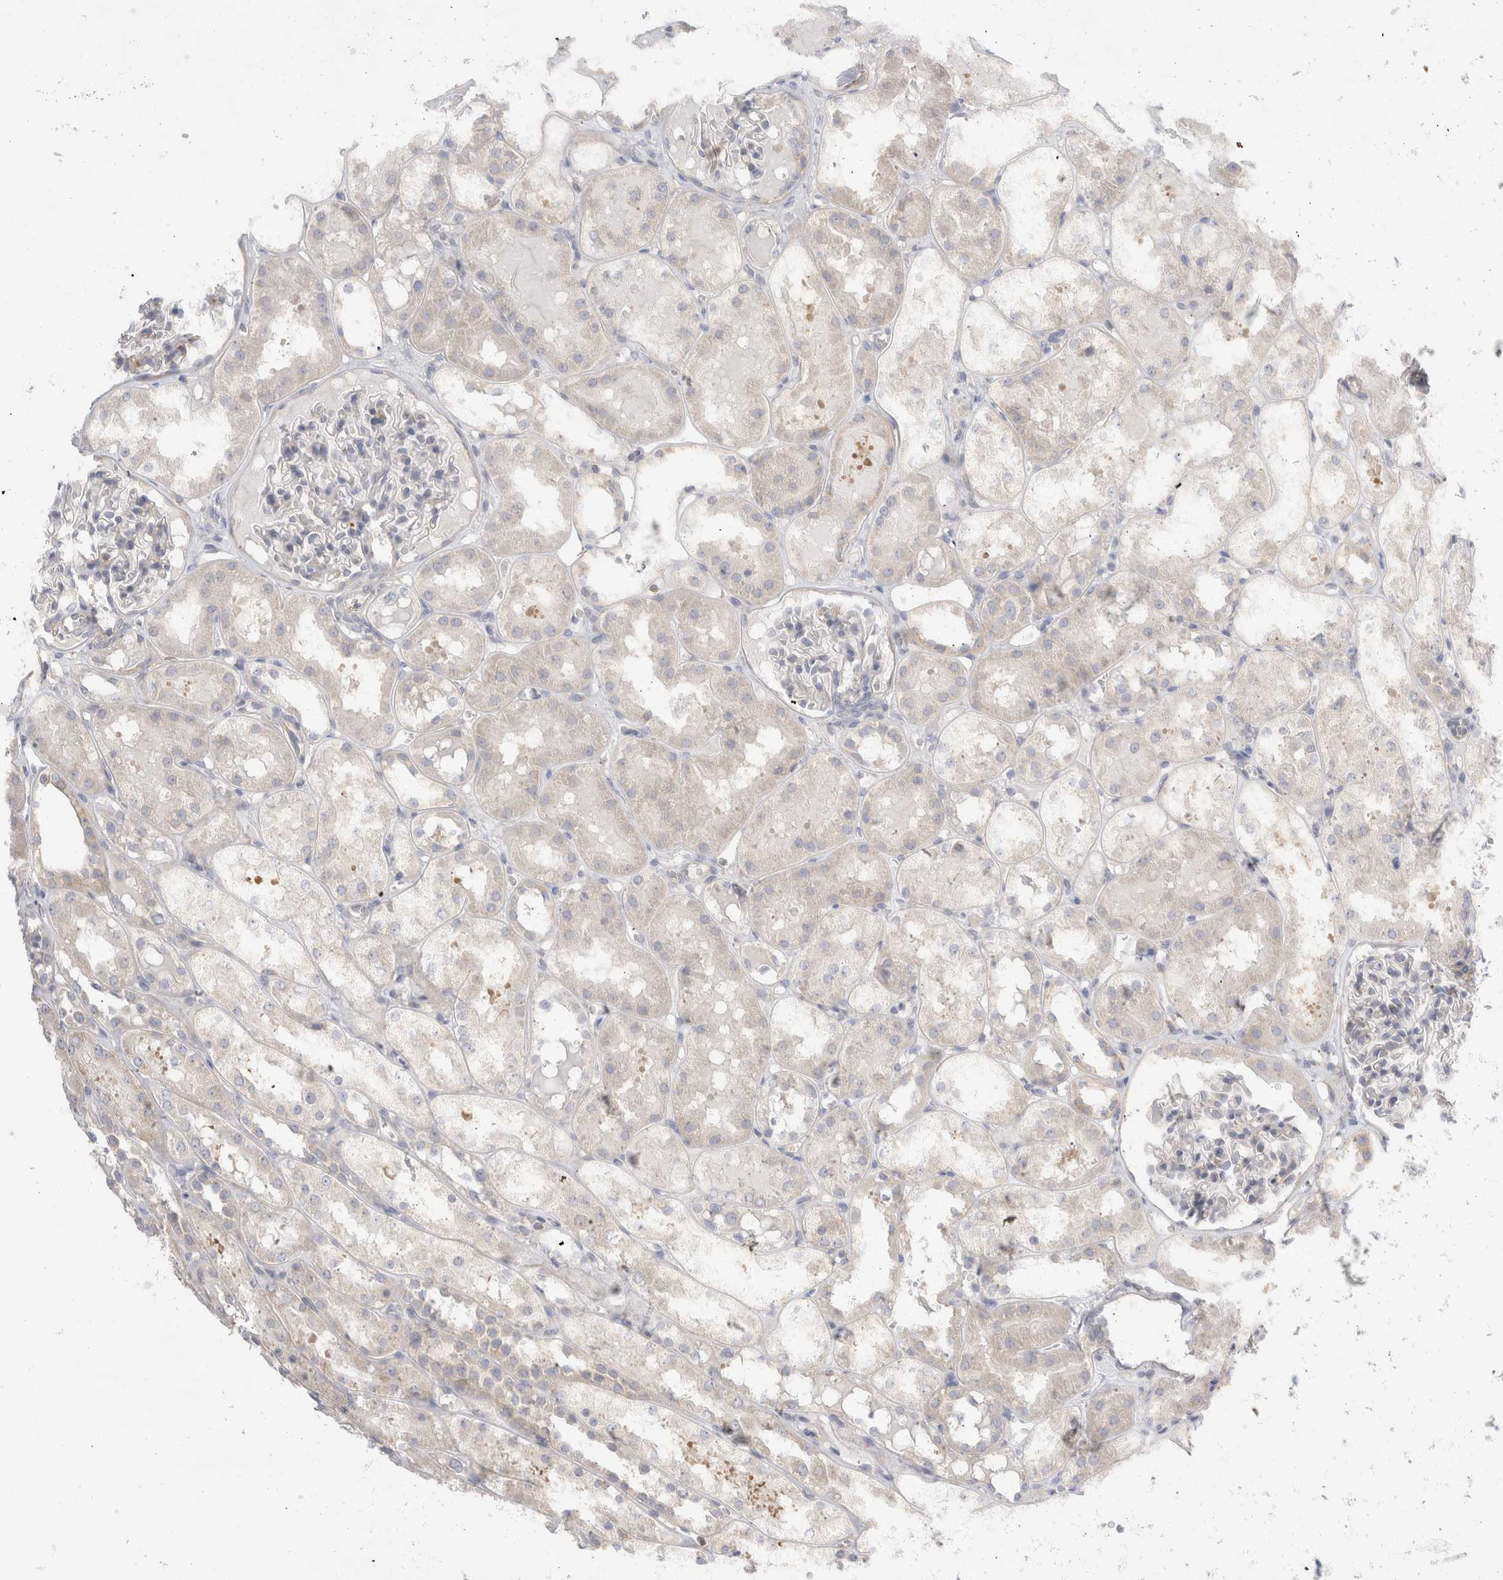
{"staining": {"intensity": "negative", "quantity": "none", "location": "none"}, "tissue": "kidney", "cell_type": "Cells in glomeruli", "image_type": "normal", "snomed": [{"axis": "morphology", "description": "Normal tissue, NOS"}, {"axis": "topography", "description": "Kidney"}, {"axis": "topography", "description": "Urinary bladder"}], "caption": "Immunohistochemistry image of normal kidney: human kidney stained with DAB (3,3'-diaminobenzidine) shows no significant protein expression in cells in glomeruli.", "gene": "ZNF23", "patient": {"sex": "male", "age": 16}}